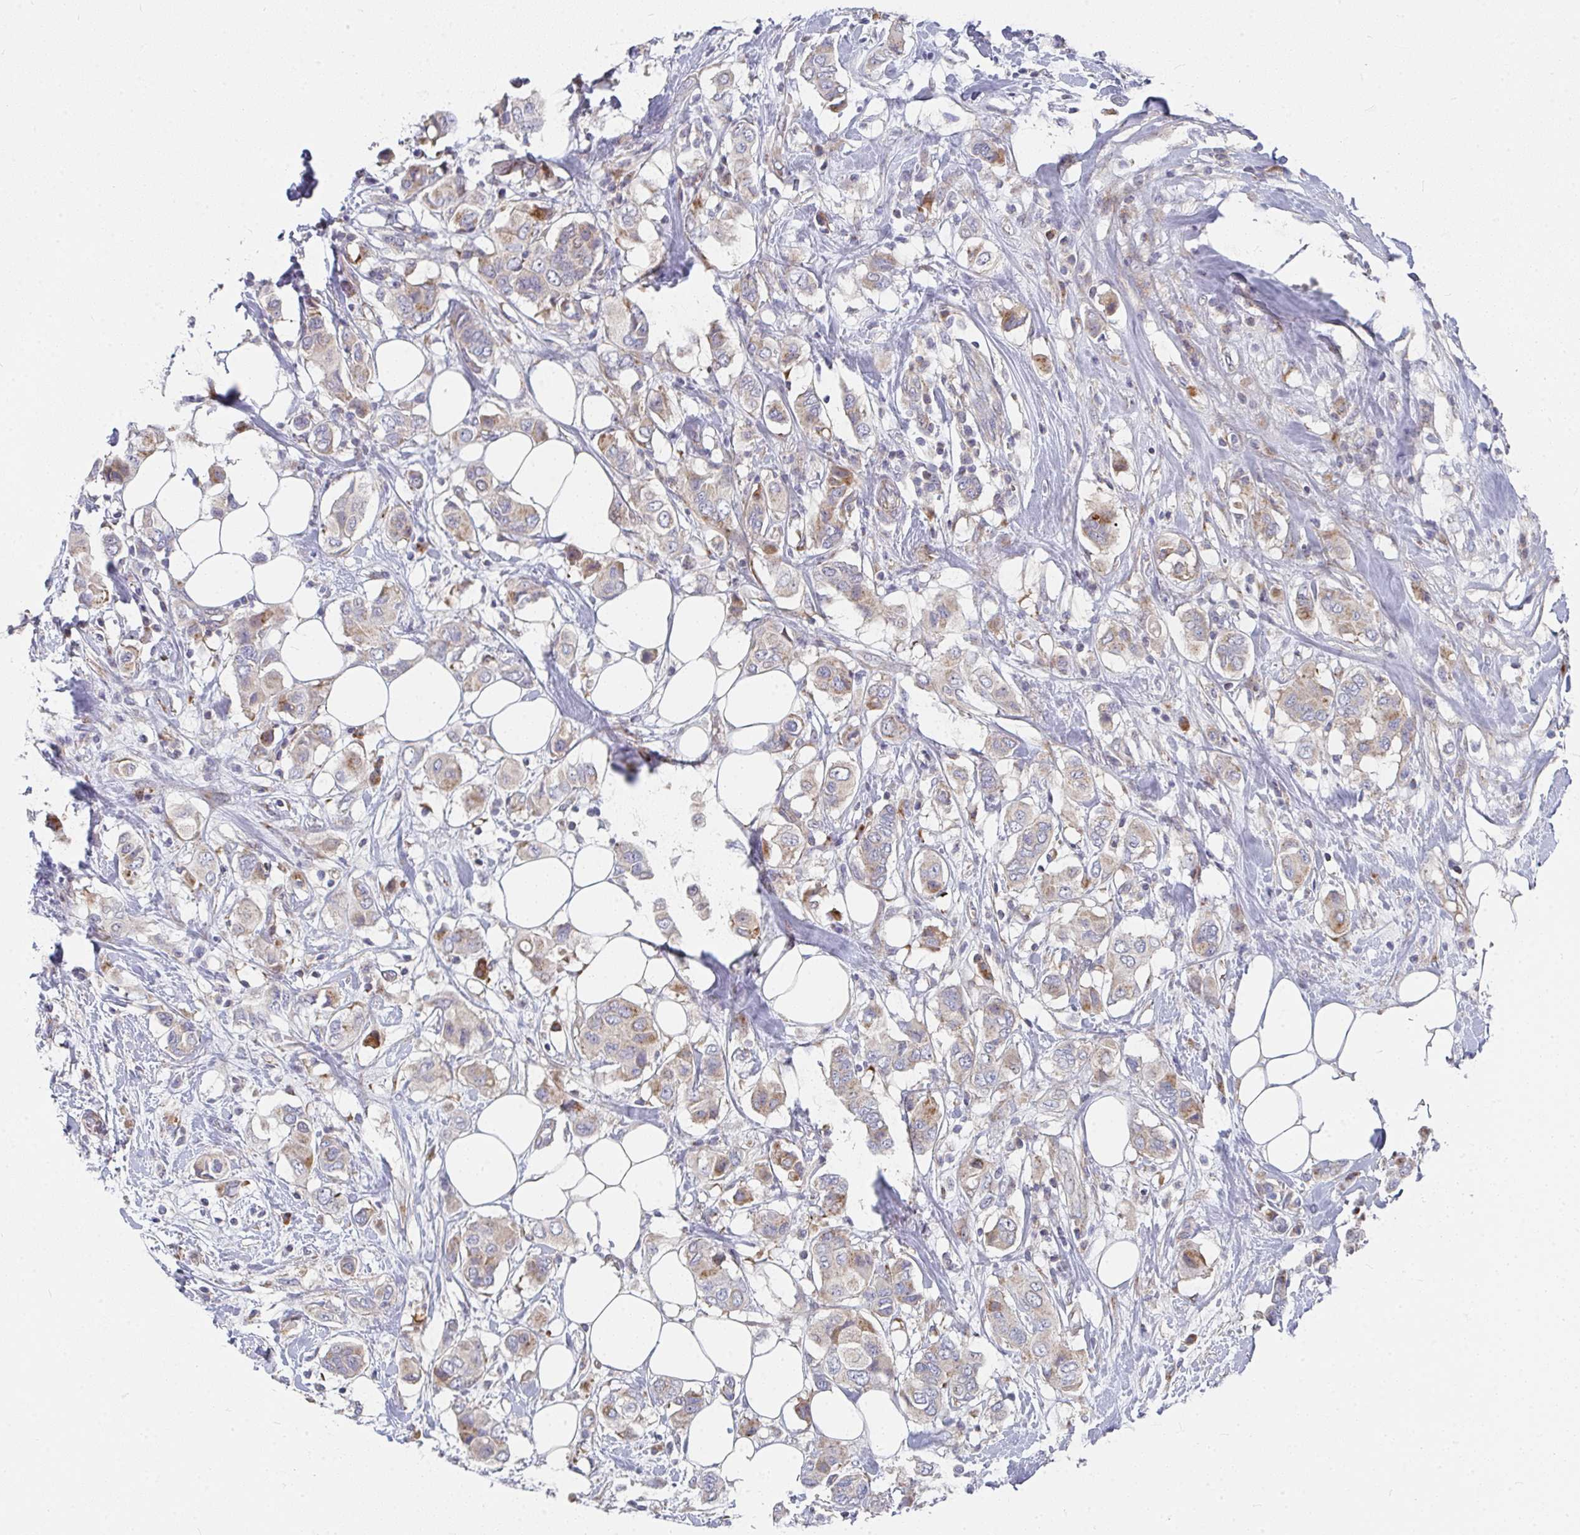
{"staining": {"intensity": "moderate", "quantity": "25%-75%", "location": "cytoplasmic/membranous"}, "tissue": "breast cancer", "cell_type": "Tumor cells", "image_type": "cancer", "snomed": [{"axis": "morphology", "description": "Lobular carcinoma"}, {"axis": "topography", "description": "Breast"}], "caption": "Breast lobular carcinoma was stained to show a protein in brown. There is medium levels of moderate cytoplasmic/membranous positivity in approximately 25%-75% of tumor cells.", "gene": "RHEBL1", "patient": {"sex": "female", "age": 51}}